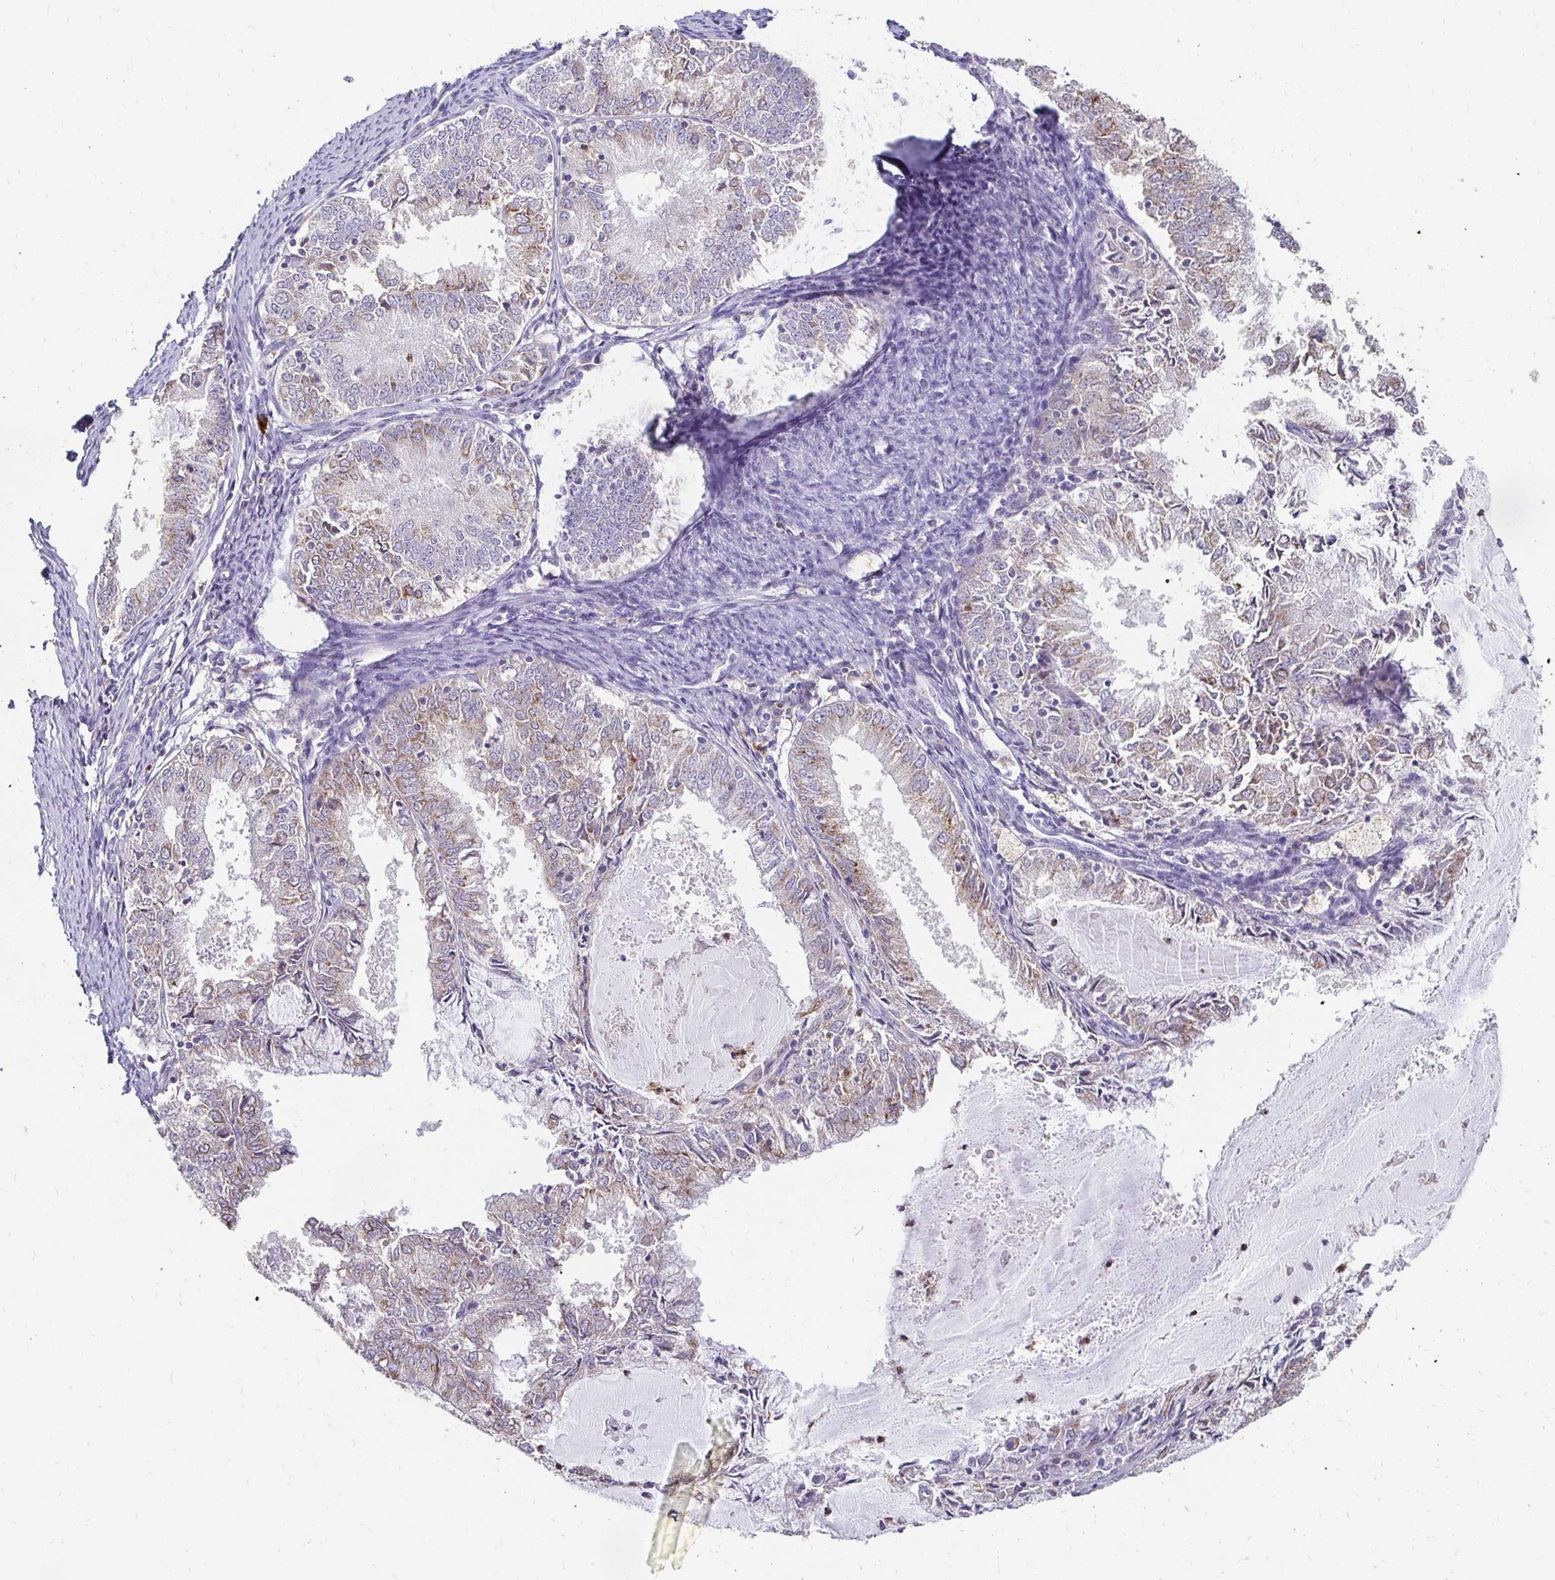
{"staining": {"intensity": "moderate", "quantity": "25%-75%", "location": "cytoplasmic/membranous"}, "tissue": "endometrial cancer", "cell_type": "Tumor cells", "image_type": "cancer", "snomed": [{"axis": "morphology", "description": "Adenocarcinoma, NOS"}, {"axis": "topography", "description": "Endometrium"}], "caption": "DAB (3,3'-diaminobenzidine) immunohistochemical staining of human adenocarcinoma (endometrial) demonstrates moderate cytoplasmic/membranous protein staining in about 25%-75% of tumor cells.", "gene": "GK2", "patient": {"sex": "female", "age": 57}}